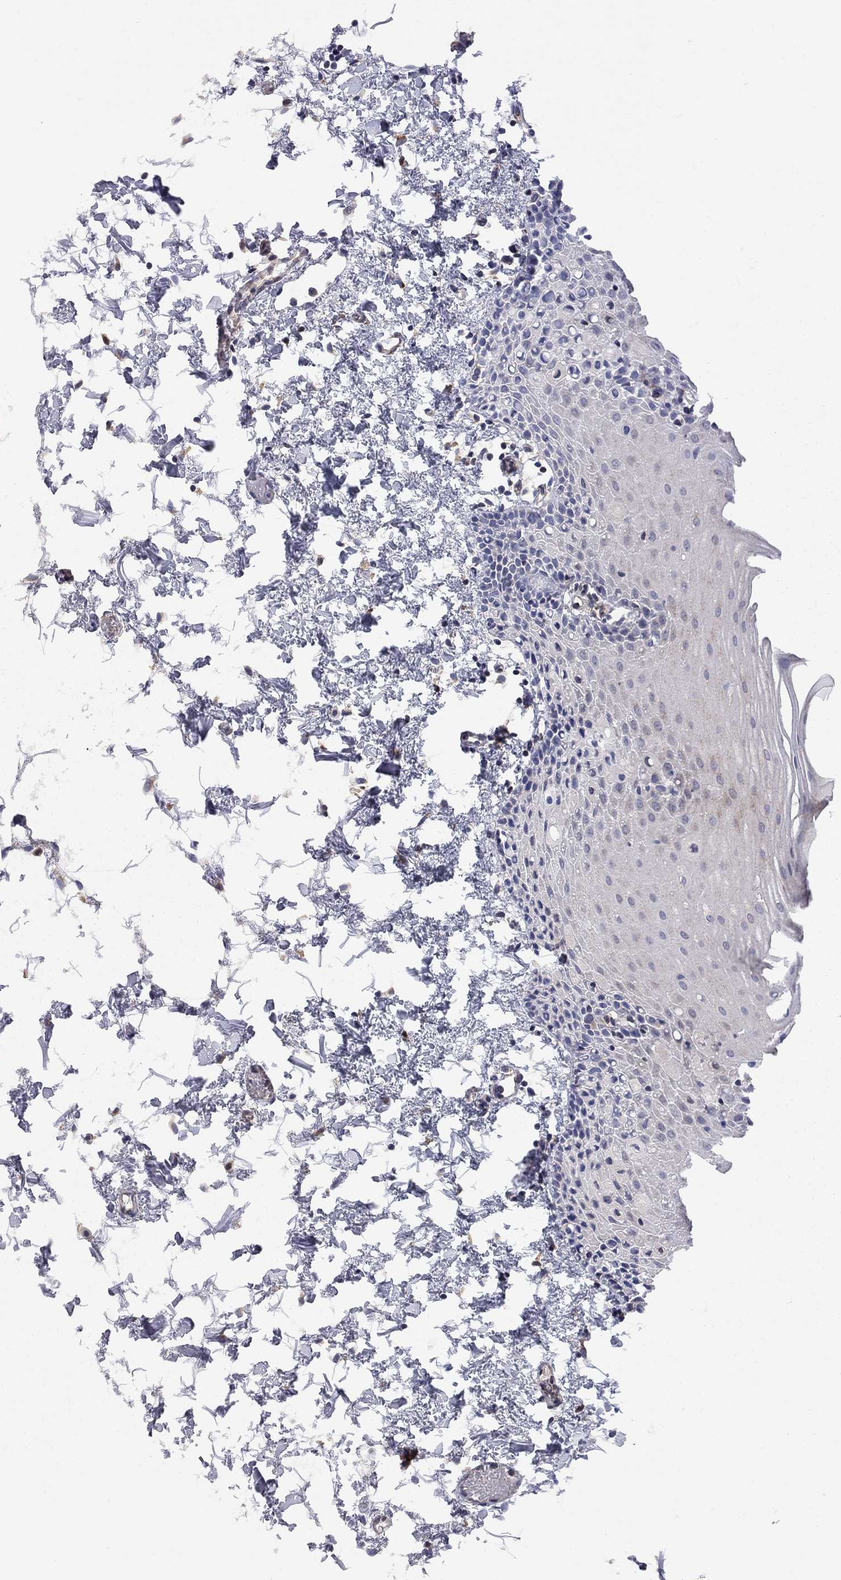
{"staining": {"intensity": "negative", "quantity": "none", "location": "none"}, "tissue": "oral mucosa", "cell_type": "Squamous epithelial cells", "image_type": "normal", "snomed": [{"axis": "morphology", "description": "Normal tissue, NOS"}, {"axis": "topography", "description": "Oral tissue"}], "caption": "IHC of benign oral mucosa reveals no positivity in squamous epithelial cells. (Brightfield microscopy of DAB (3,3'-diaminobenzidine) immunohistochemistry (IHC) at high magnification).", "gene": "MTHFR", "patient": {"sex": "male", "age": 81}}